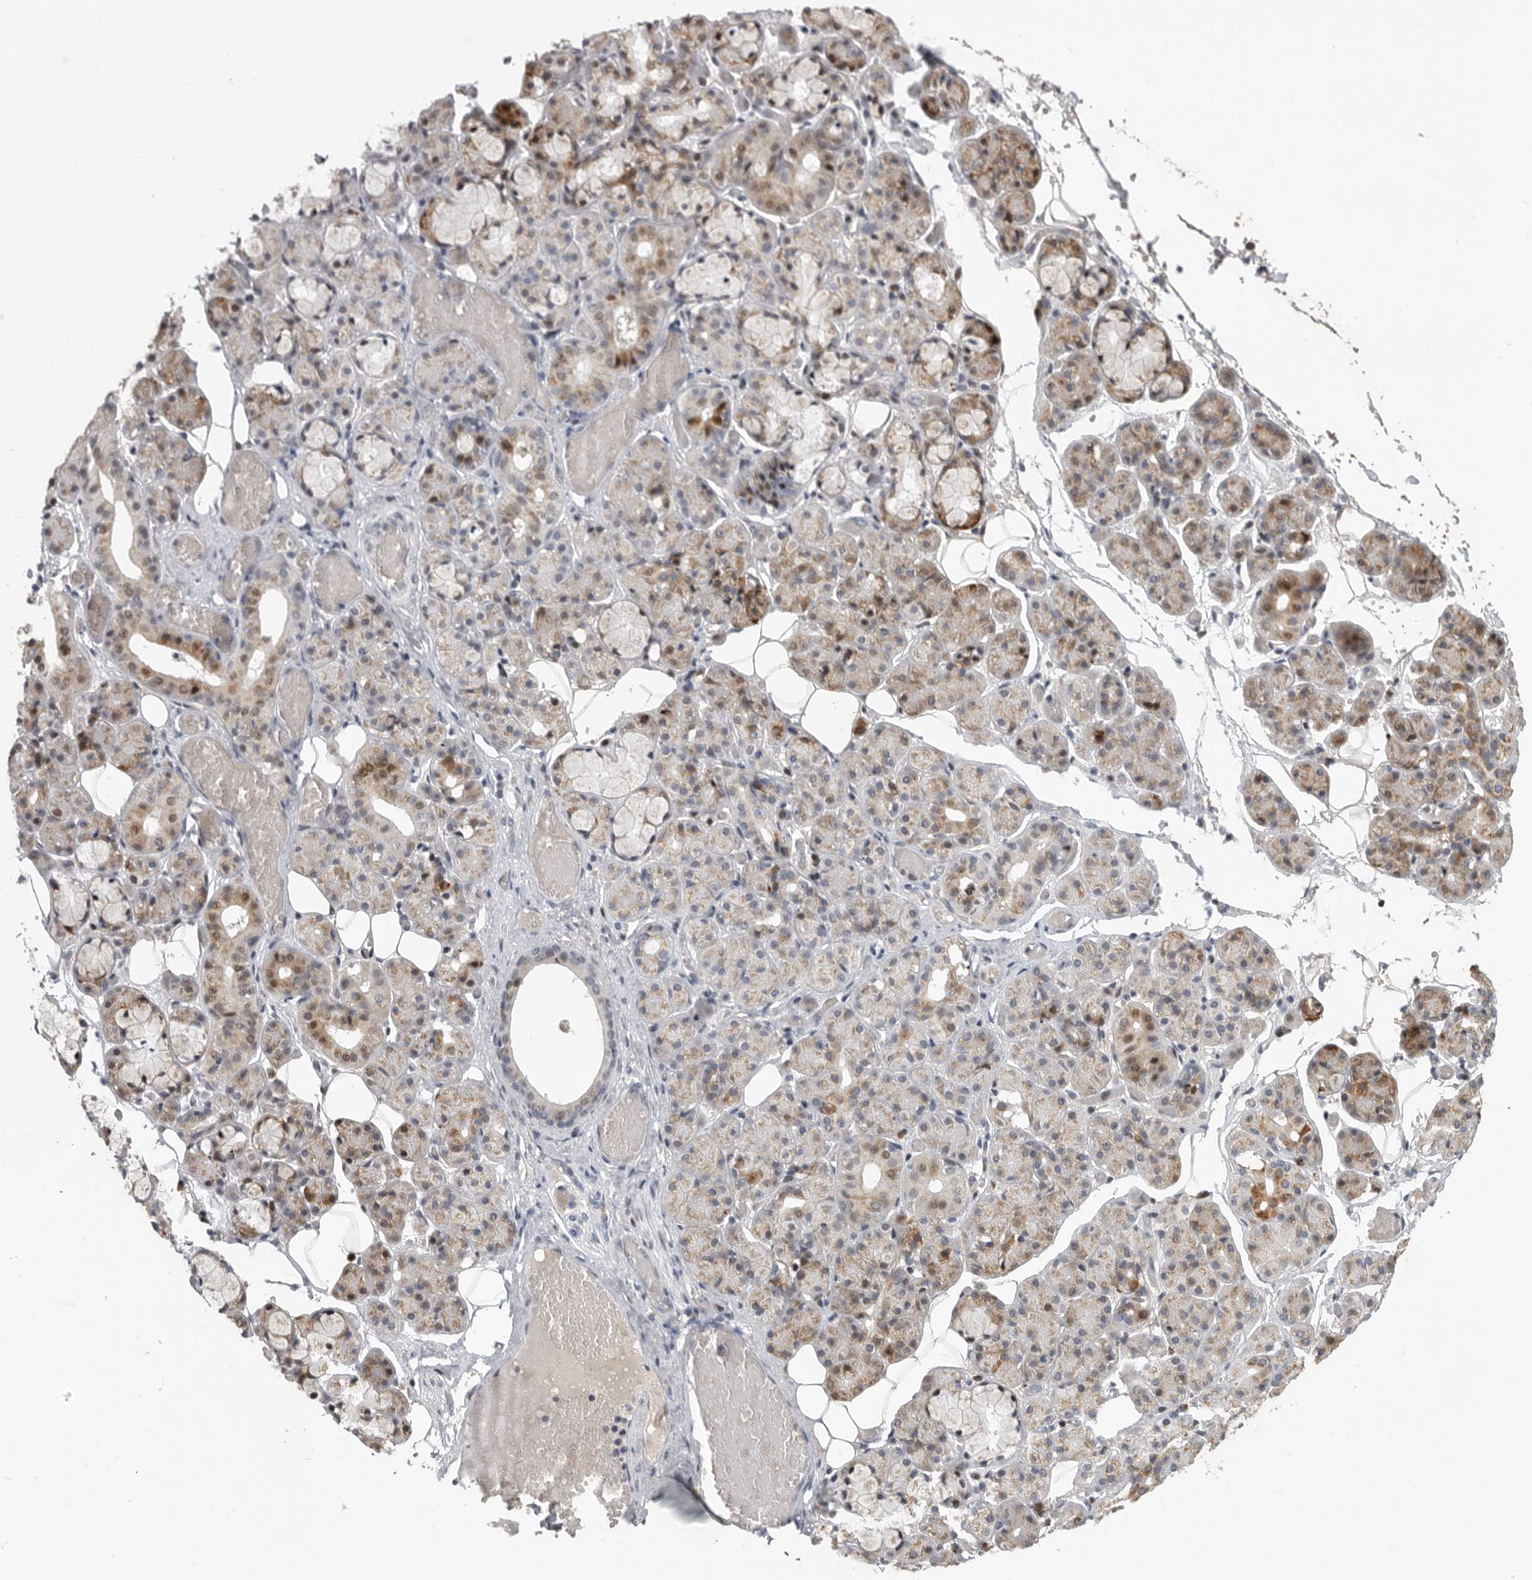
{"staining": {"intensity": "moderate", "quantity": "25%-75%", "location": "cytoplasmic/membranous,nuclear"}, "tissue": "salivary gland", "cell_type": "Glandular cells", "image_type": "normal", "snomed": [{"axis": "morphology", "description": "Normal tissue, NOS"}, {"axis": "topography", "description": "Salivary gland"}], "caption": "Immunohistochemistry (IHC) of benign human salivary gland exhibits medium levels of moderate cytoplasmic/membranous,nuclear staining in about 25%-75% of glandular cells. (DAB (3,3'-diaminobenzidine) = brown stain, brightfield microscopy at high magnification).", "gene": "PCMTD1", "patient": {"sex": "male", "age": 63}}